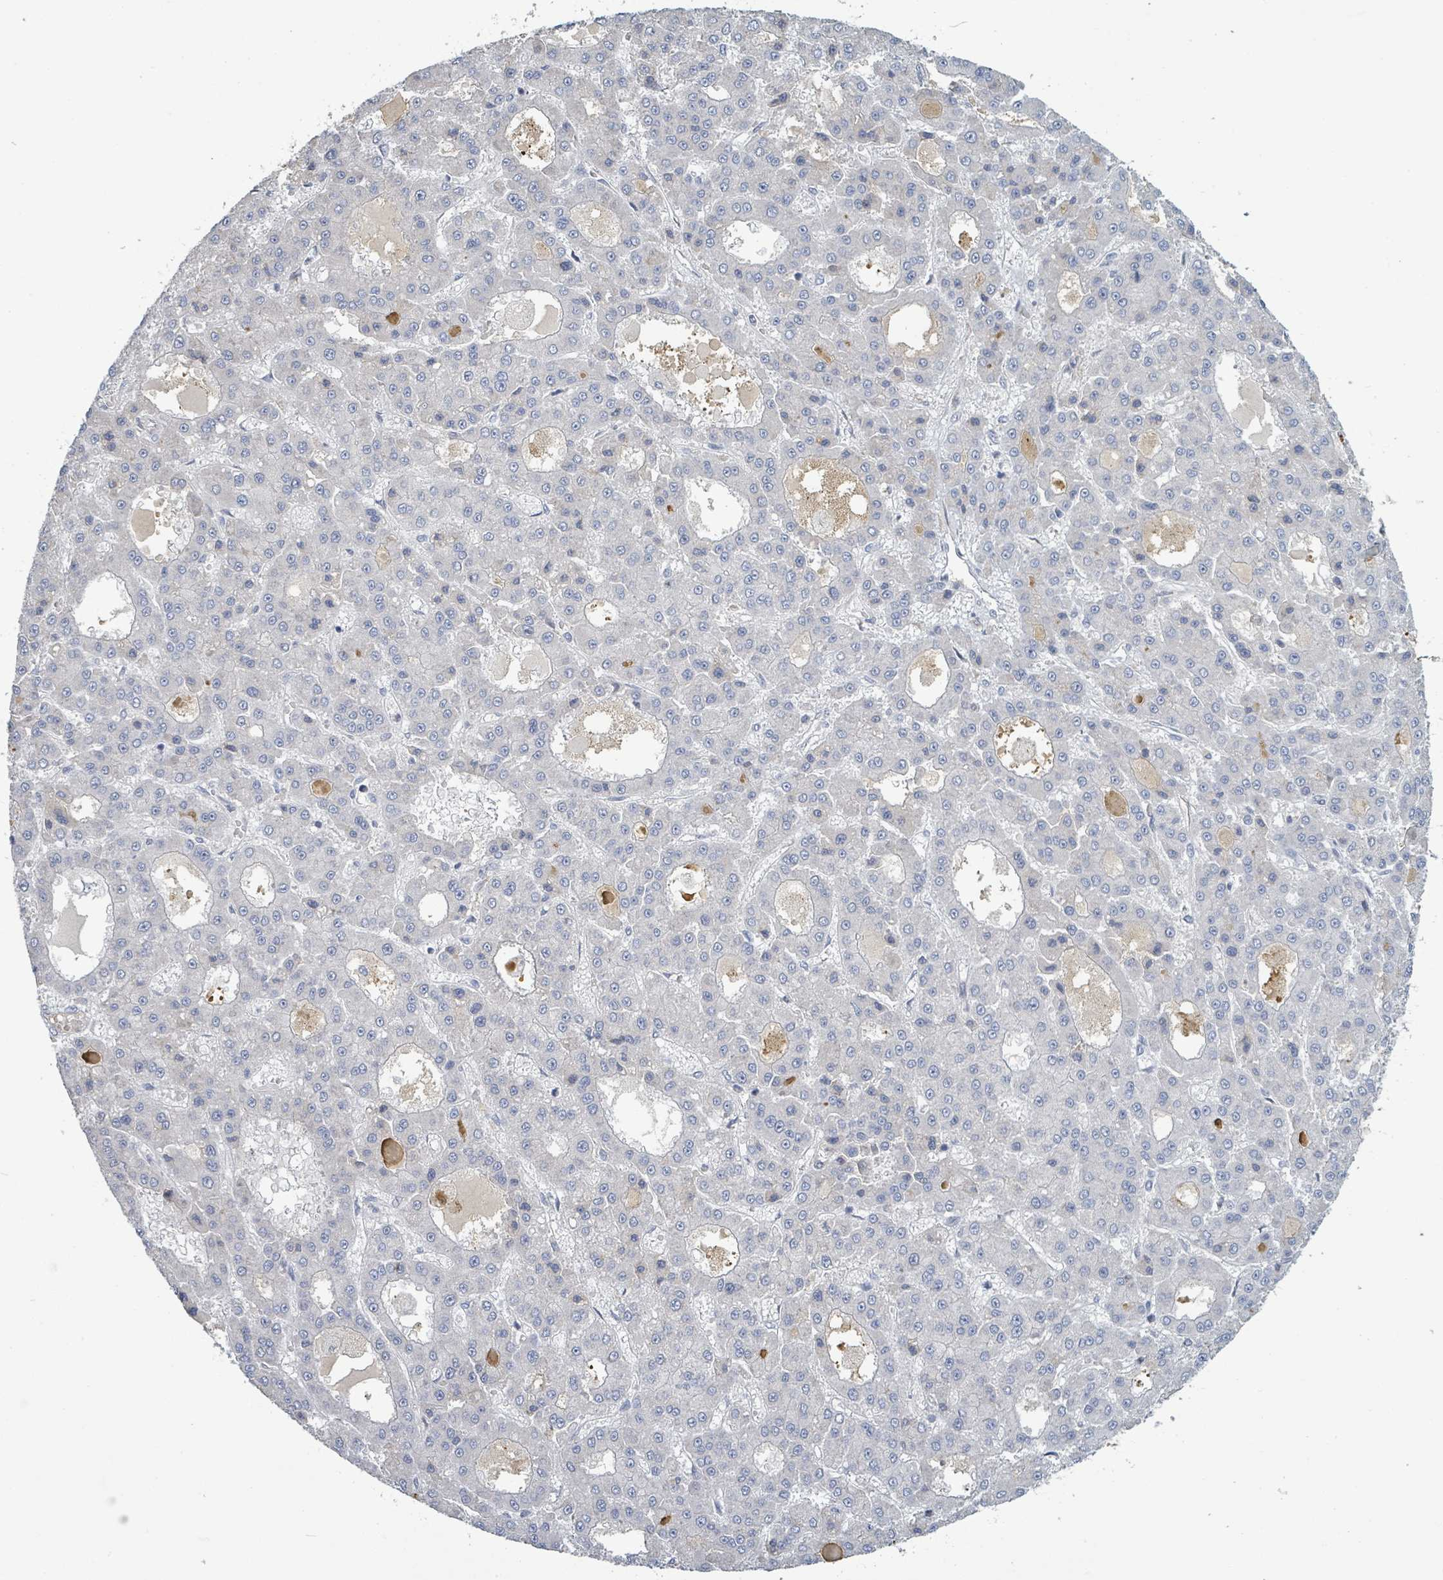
{"staining": {"intensity": "negative", "quantity": "none", "location": "none"}, "tissue": "liver cancer", "cell_type": "Tumor cells", "image_type": "cancer", "snomed": [{"axis": "morphology", "description": "Carcinoma, Hepatocellular, NOS"}, {"axis": "topography", "description": "Liver"}], "caption": "Human liver cancer stained for a protein using immunohistochemistry demonstrates no positivity in tumor cells.", "gene": "RAB33B", "patient": {"sex": "male", "age": 70}}